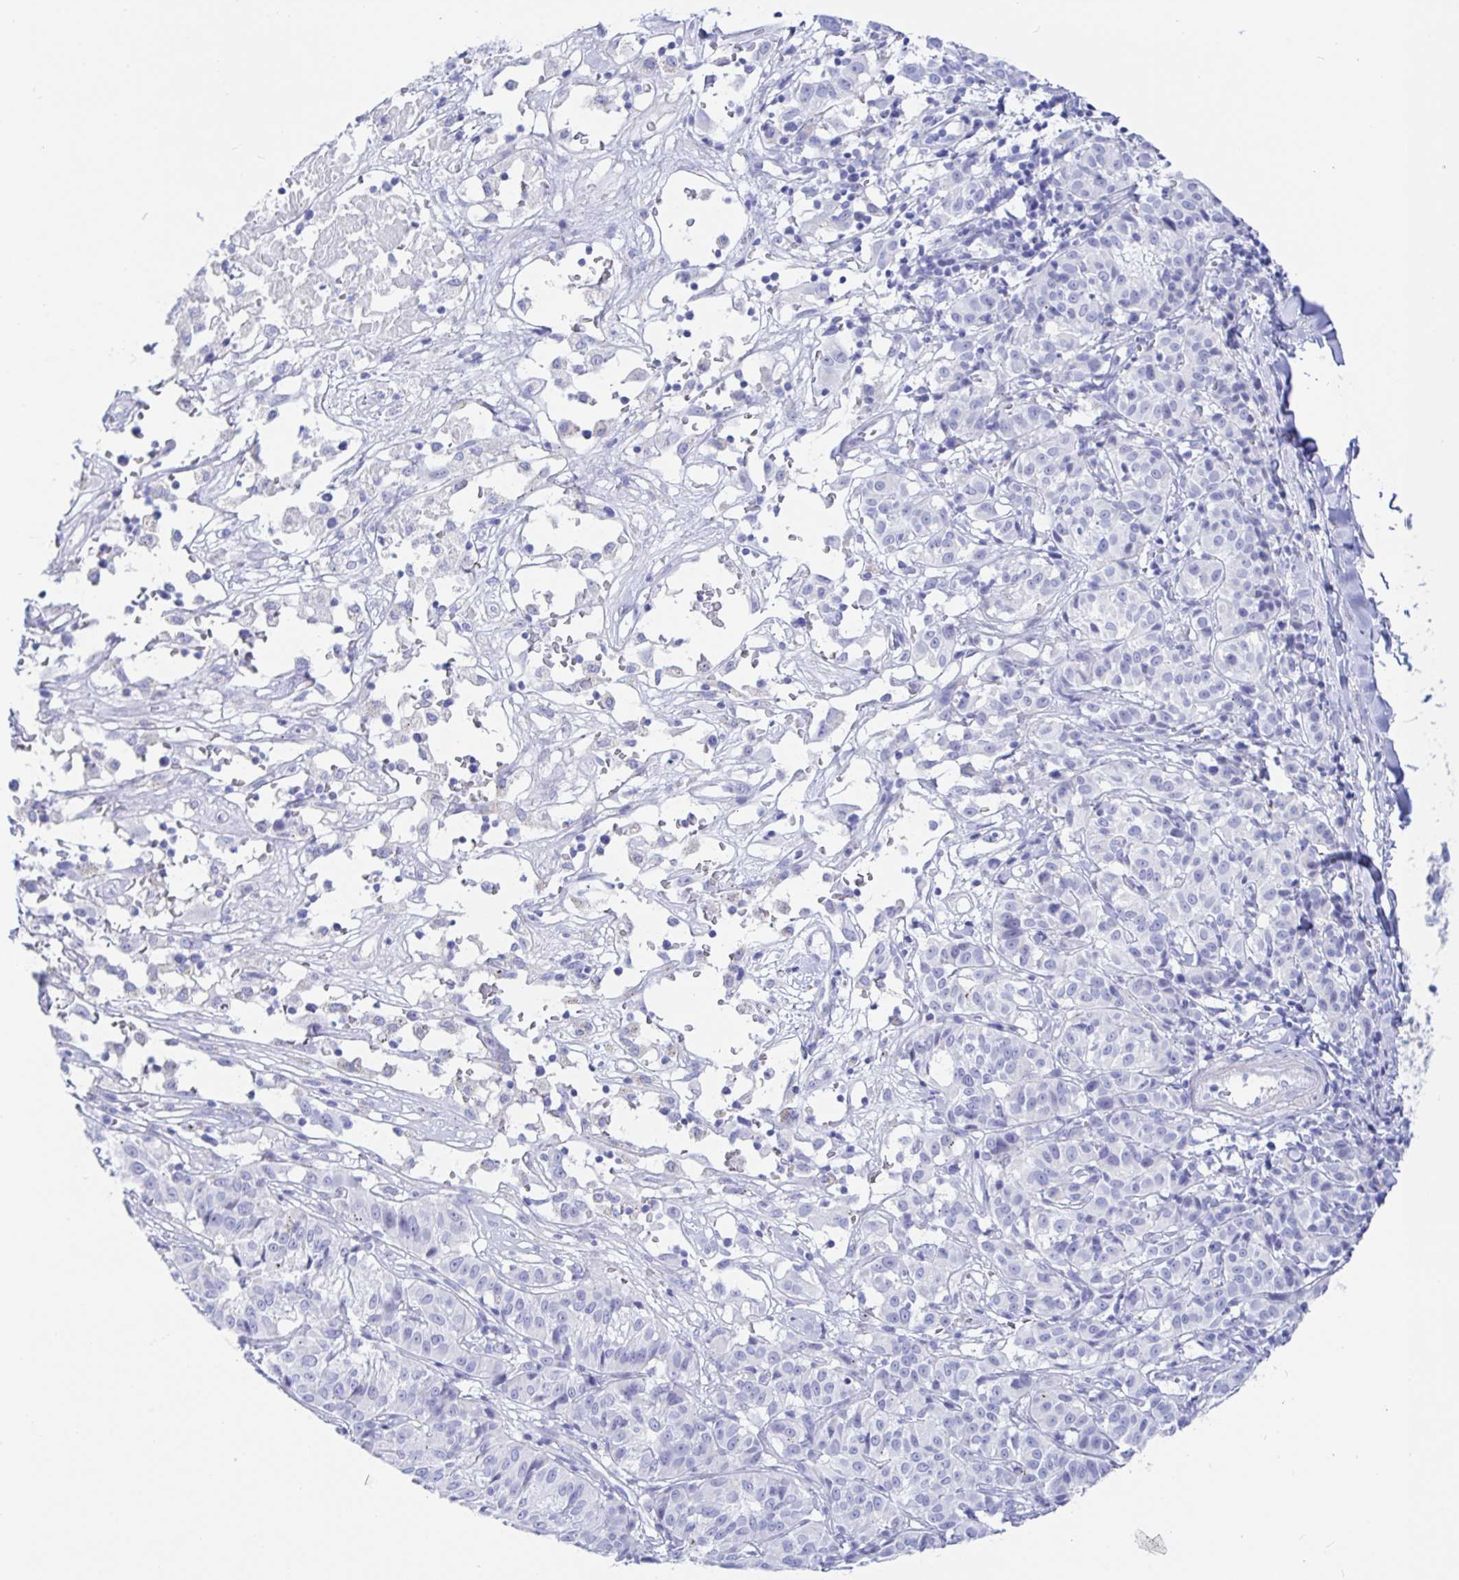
{"staining": {"intensity": "negative", "quantity": "none", "location": "none"}, "tissue": "melanoma", "cell_type": "Tumor cells", "image_type": "cancer", "snomed": [{"axis": "morphology", "description": "Malignant melanoma, NOS"}, {"axis": "topography", "description": "Skin"}], "caption": "A micrograph of melanoma stained for a protein reveals no brown staining in tumor cells. (Stains: DAB IHC with hematoxylin counter stain, Microscopy: brightfield microscopy at high magnification).", "gene": "KCNH6", "patient": {"sex": "female", "age": 72}}